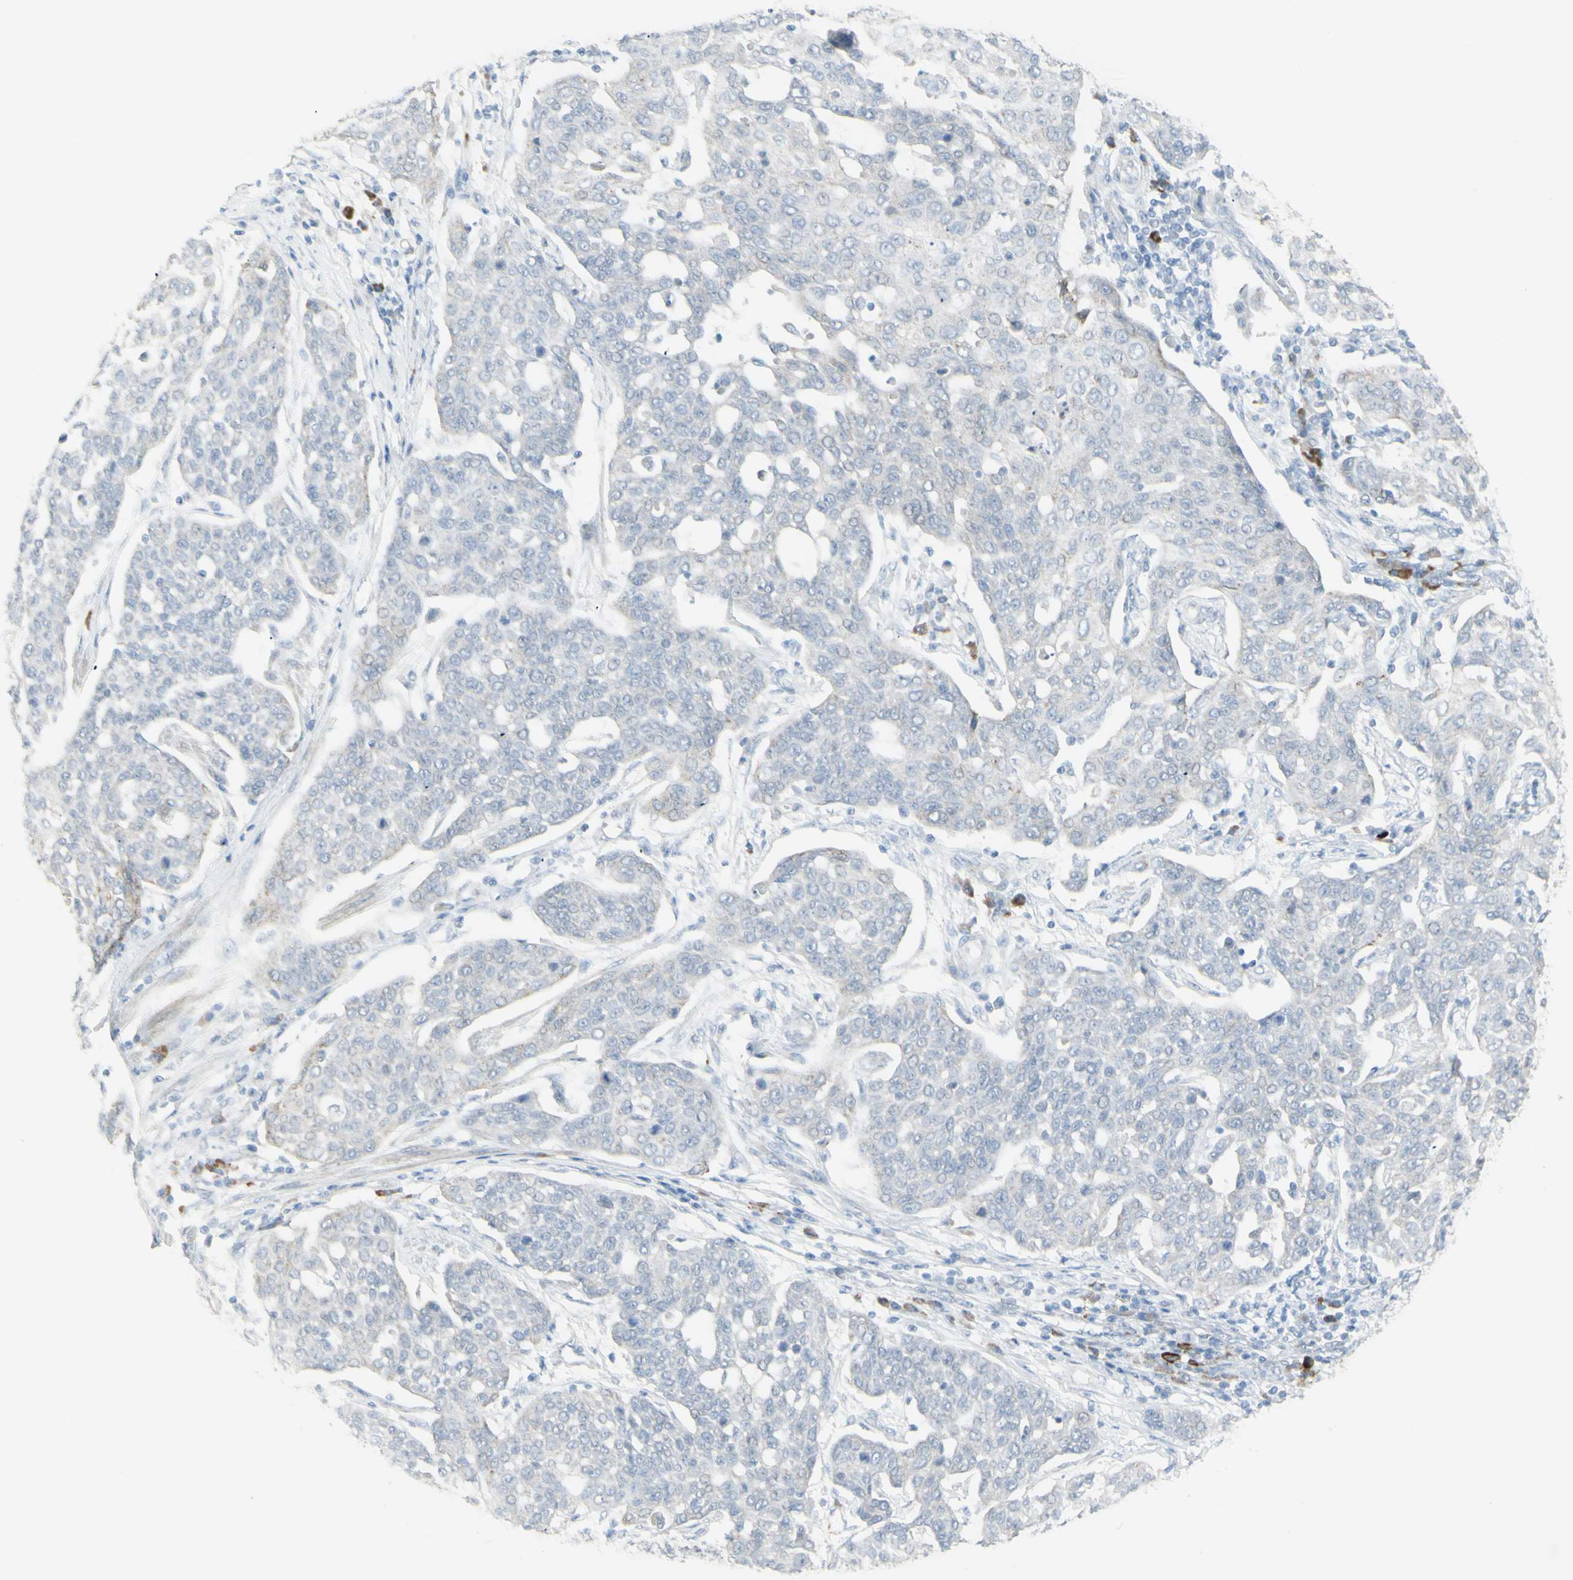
{"staining": {"intensity": "negative", "quantity": "none", "location": "none"}, "tissue": "cervical cancer", "cell_type": "Tumor cells", "image_type": "cancer", "snomed": [{"axis": "morphology", "description": "Squamous cell carcinoma, NOS"}, {"axis": "topography", "description": "Cervix"}], "caption": "IHC photomicrograph of neoplastic tissue: cervical squamous cell carcinoma stained with DAB displays no significant protein expression in tumor cells.", "gene": "NDST4", "patient": {"sex": "female", "age": 34}}